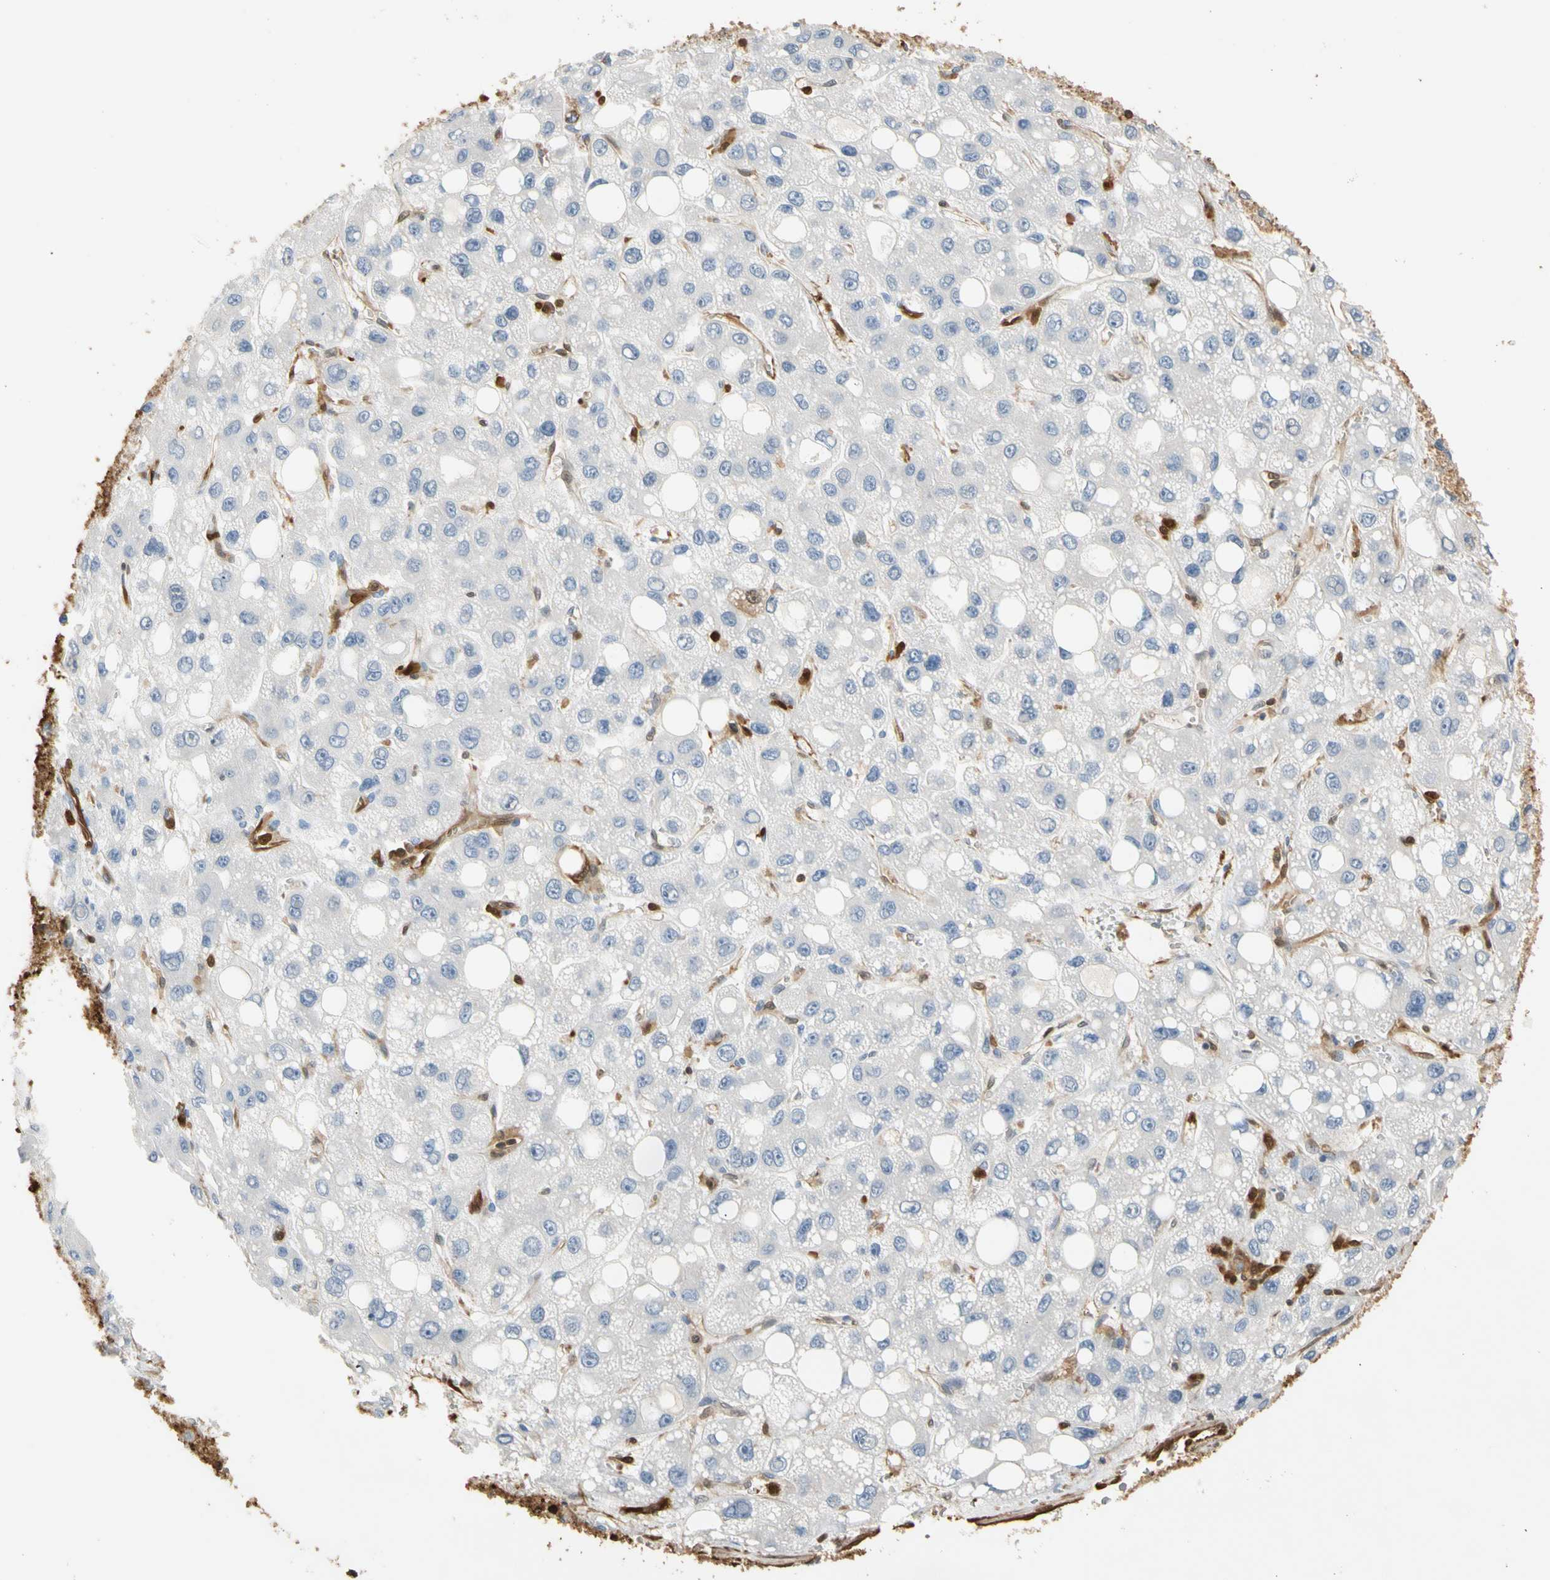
{"staining": {"intensity": "negative", "quantity": "none", "location": "none"}, "tissue": "liver cancer", "cell_type": "Tumor cells", "image_type": "cancer", "snomed": [{"axis": "morphology", "description": "Carcinoma, Hepatocellular, NOS"}, {"axis": "topography", "description": "Liver"}], "caption": "An immunohistochemistry photomicrograph of liver cancer is shown. There is no staining in tumor cells of liver cancer.", "gene": "S100A6", "patient": {"sex": "male", "age": 55}}